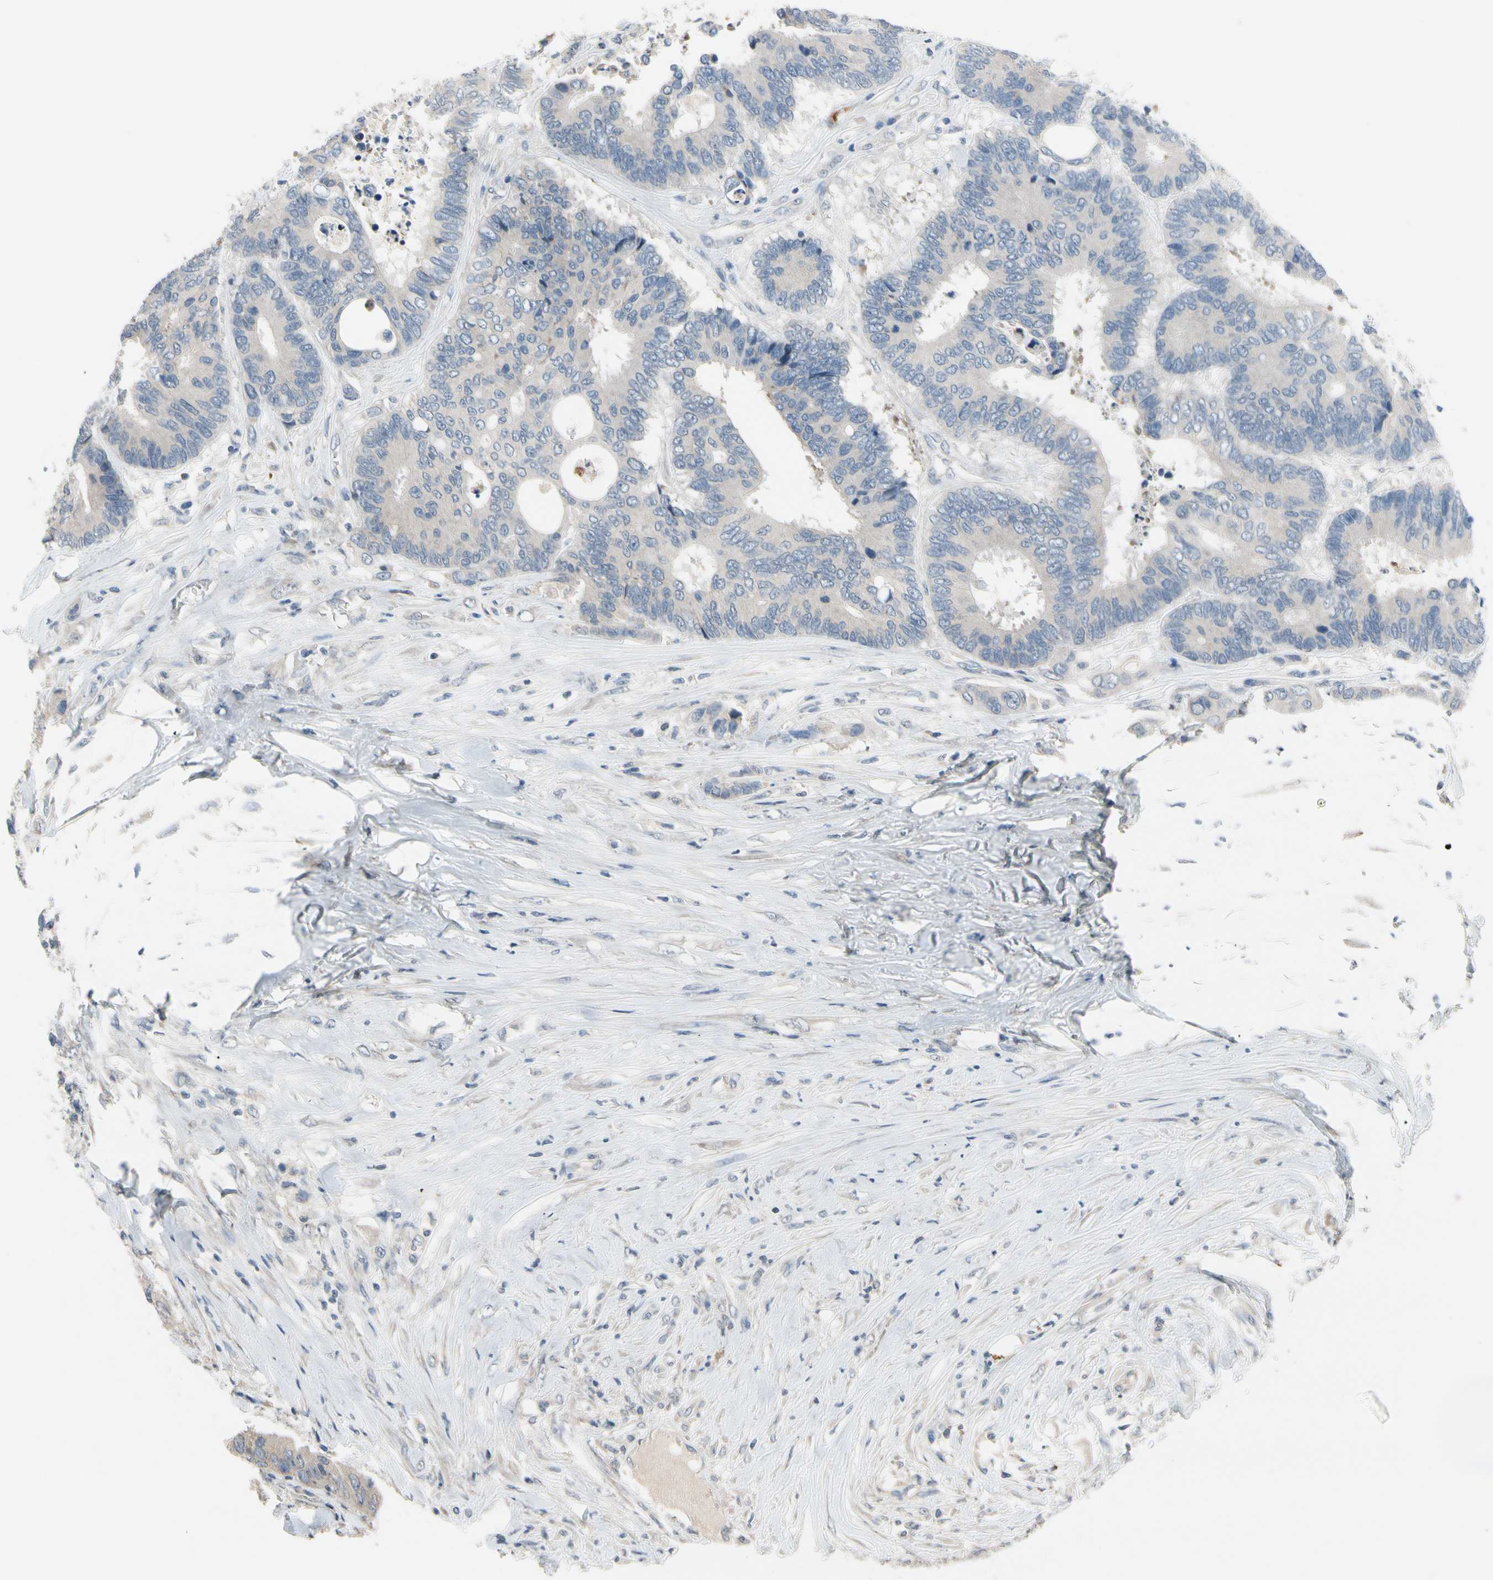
{"staining": {"intensity": "negative", "quantity": "none", "location": "none"}, "tissue": "colorectal cancer", "cell_type": "Tumor cells", "image_type": "cancer", "snomed": [{"axis": "morphology", "description": "Adenocarcinoma, NOS"}, {"axis": "topography", "description": "Rectum"}], "caption": "DAB (3,3'-diaminobenzidine) immunohistochemical staining of adenocarcinoma (colorectal) demonstrates no significant expression in tumor cells.", "gene": "PIP5K1B", "patient": {"sex": "male", "age": 55}}